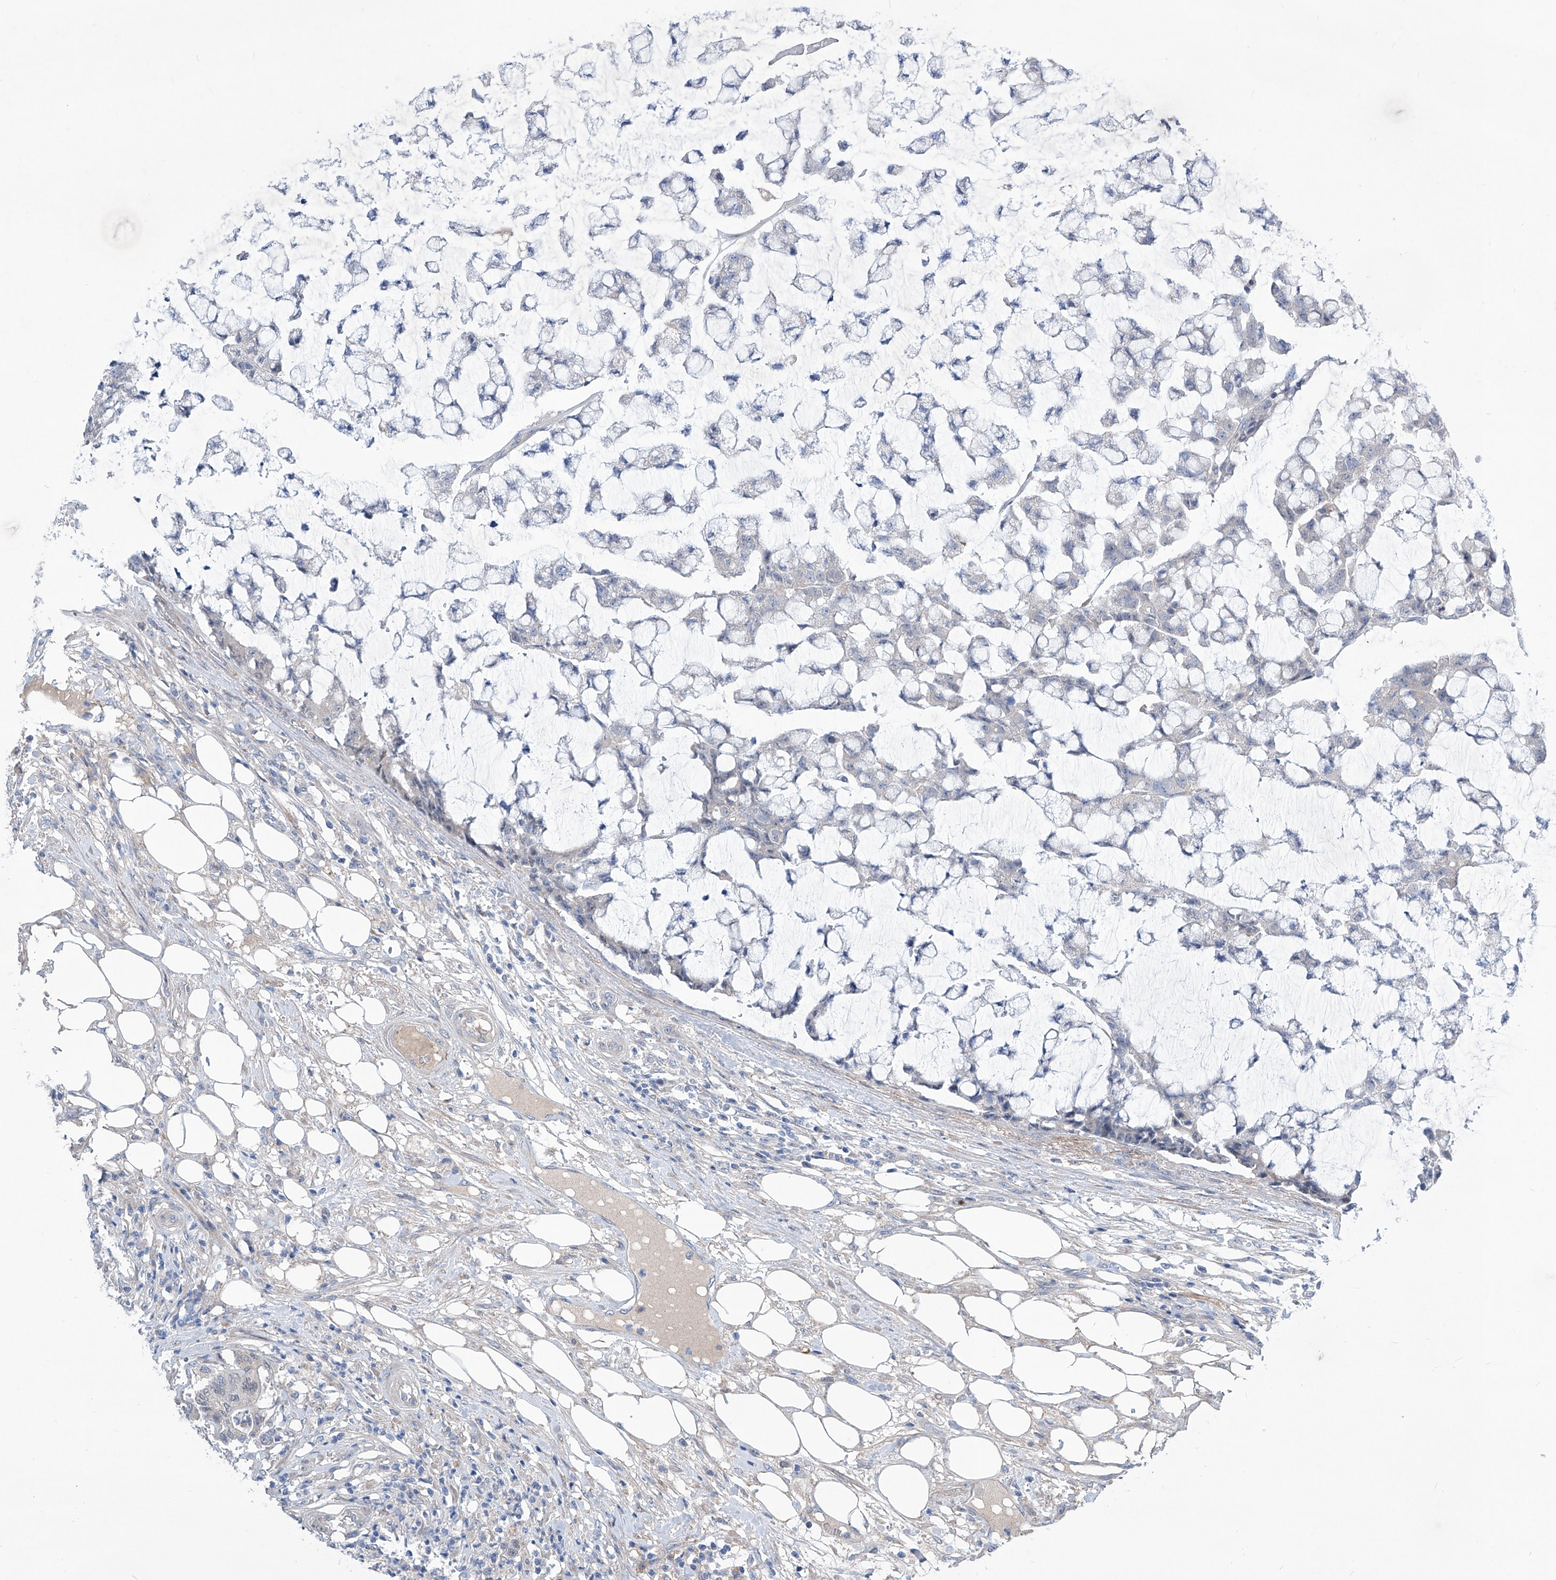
{"staining": {"intensity": "negative", "quantity": "none", "location": "none"}, "tissue": "colorectal cancer", "cell_type": "Tumor cells", "image_type": "cancer", "snomed": [{"axis": "morphology", "description": "Adenocarcinoma, NOS"}, {"axis": "topography", "description": "Colon"}], "caption": "IHC micrograph of neoplastic tissue: adenocarcinoma (colorectal) stained with DAB exhibits no significant protein positivity in tumor cells.", "gene": "SRBD1", "patient": {"sex": "female", "age": 84}}